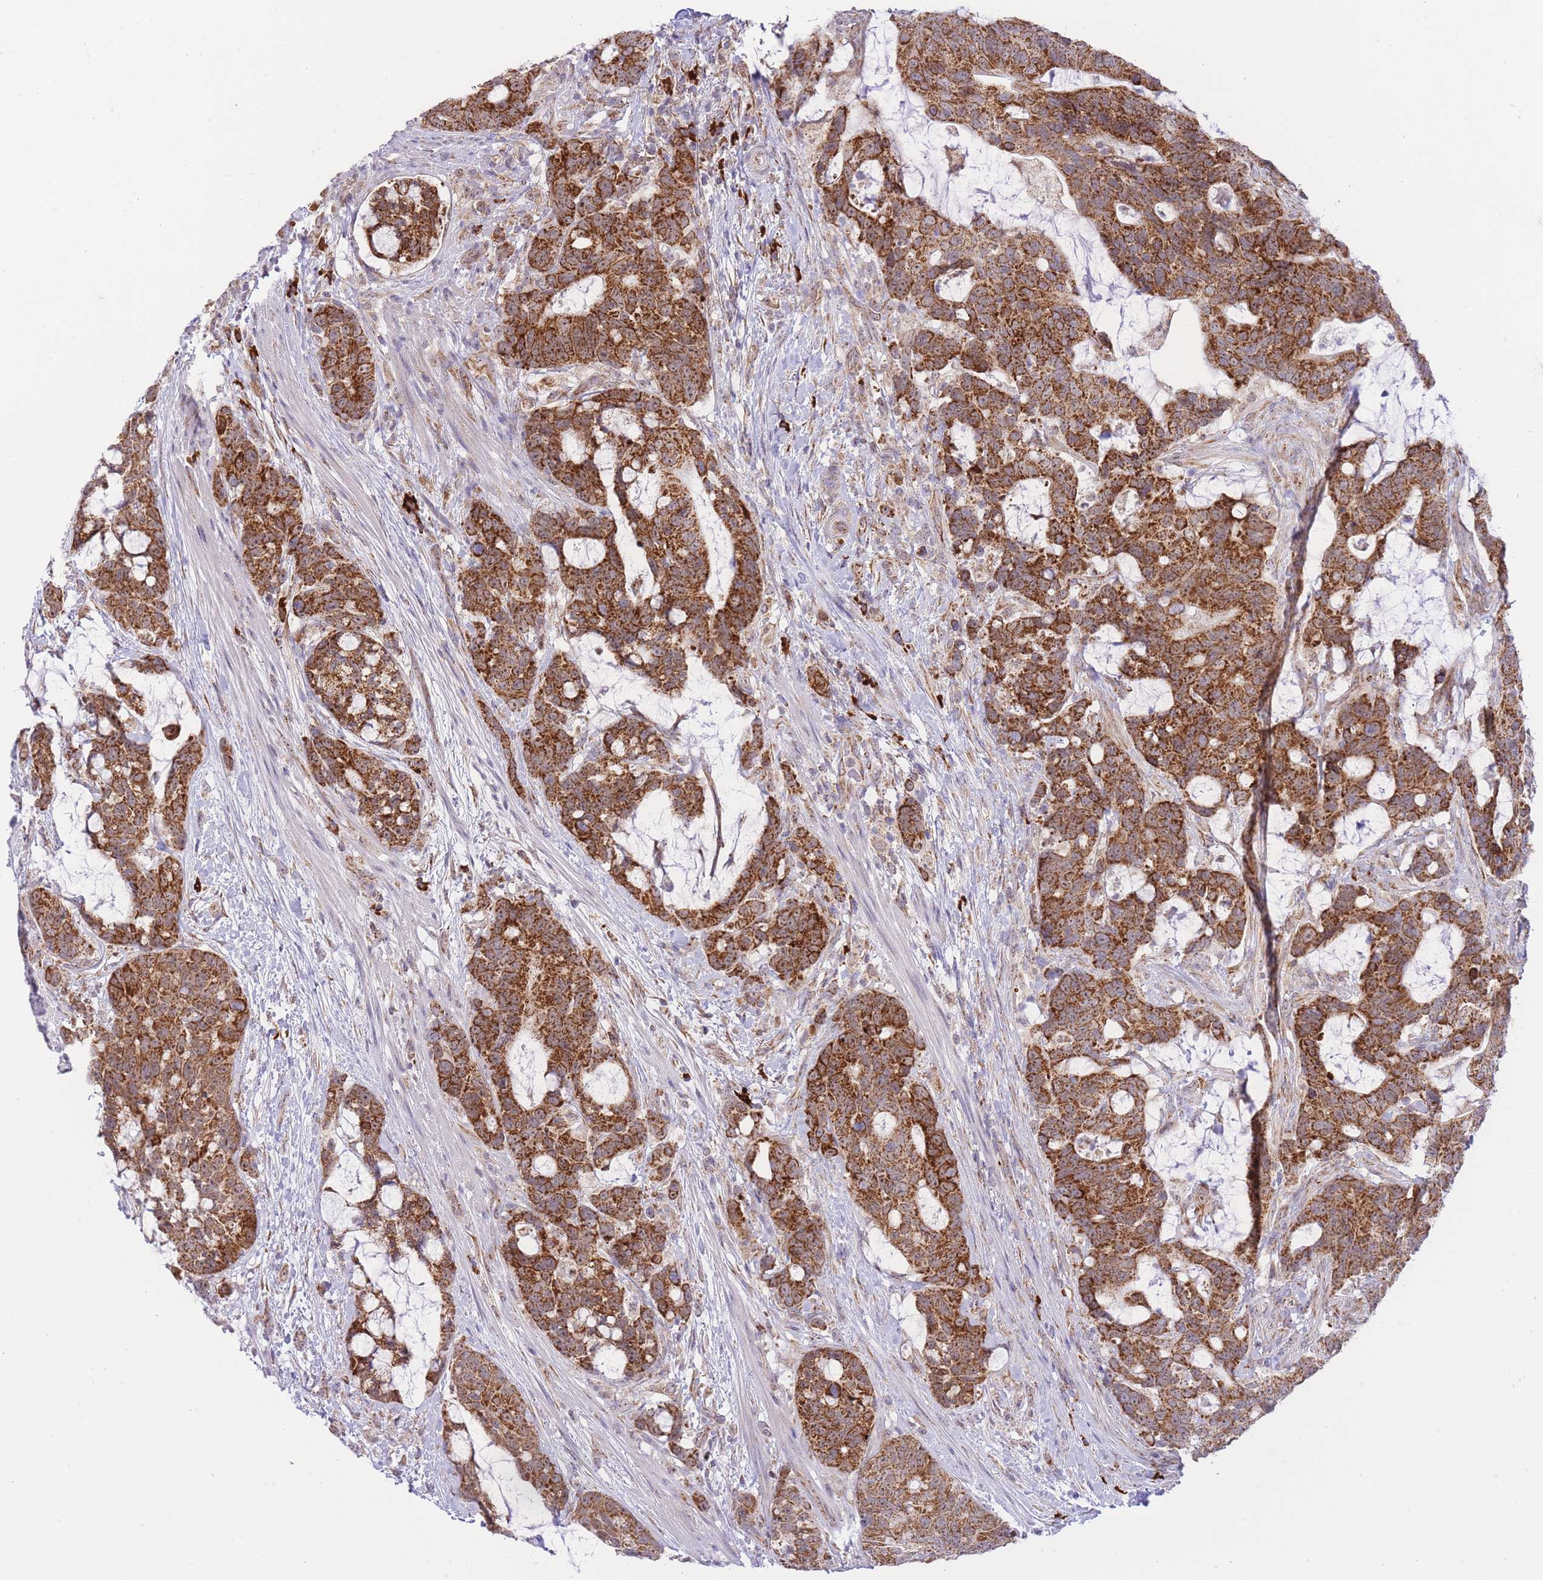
{"staining": {"intensity": "strong", "quantity": ">75%", "location": "cytoplasmic/membranous"}, "tissue": "colorectal cancer", "cell_type": "Tumor cells", "image_type": "cancer", "snomed": [{"axis": "morphology", "description": "Adenocarcinoma, NOS"}, {"axis": "topography", "description": "Colon"}], "caption": "Colorectal adenocarcinoma was stained to show a protein in brown. There is high levels of strong cytoplasmic/membranous expression in approximately >75% of tumor cells.", "gene": "EXOSC8", "patient": {"sex": "female", "age": 82}}